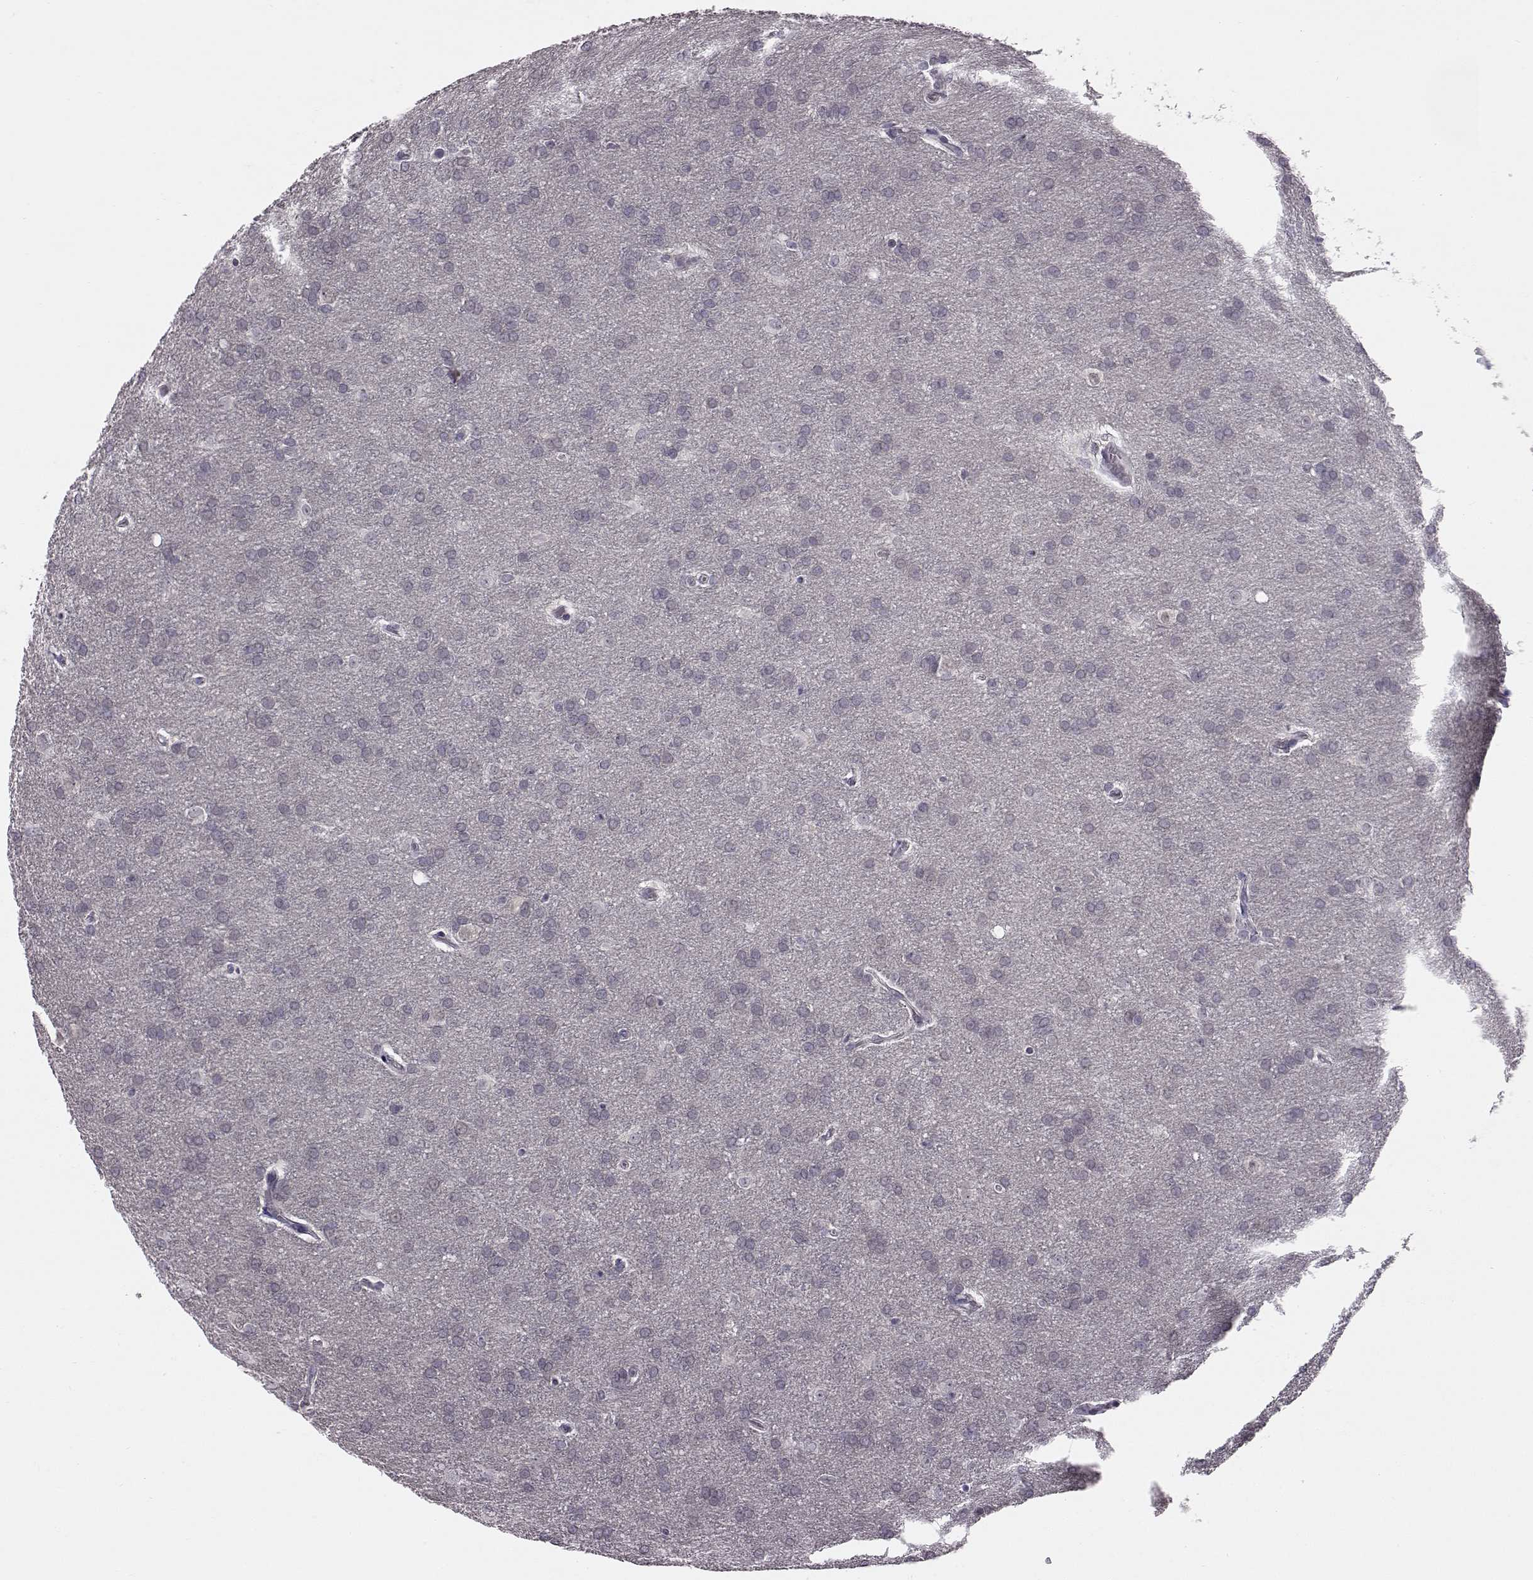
{"staining": {"intensity": "negative", "quantity": "none", "location": "none"}, "tissue": "glioma", "cell_type": "Tumor cells", "image_type": "cancer", "snomed": [{"axis": "morphology", "description": "Glioma, malignant, Low grade"}, {"axis": "topography", "description": "Brain"}], "caption": "This is a histopathology image of IHC staining of malignant glioma (low-grade), which shows no positivity in tumor cells. (Stains: DAB immunohistochemistry with hematoxylin counter stain, Microscopy: brightfield microscopy at high magnification).", "gene": "C10orf62", "patient": {"sex": "female", "age": 32}}